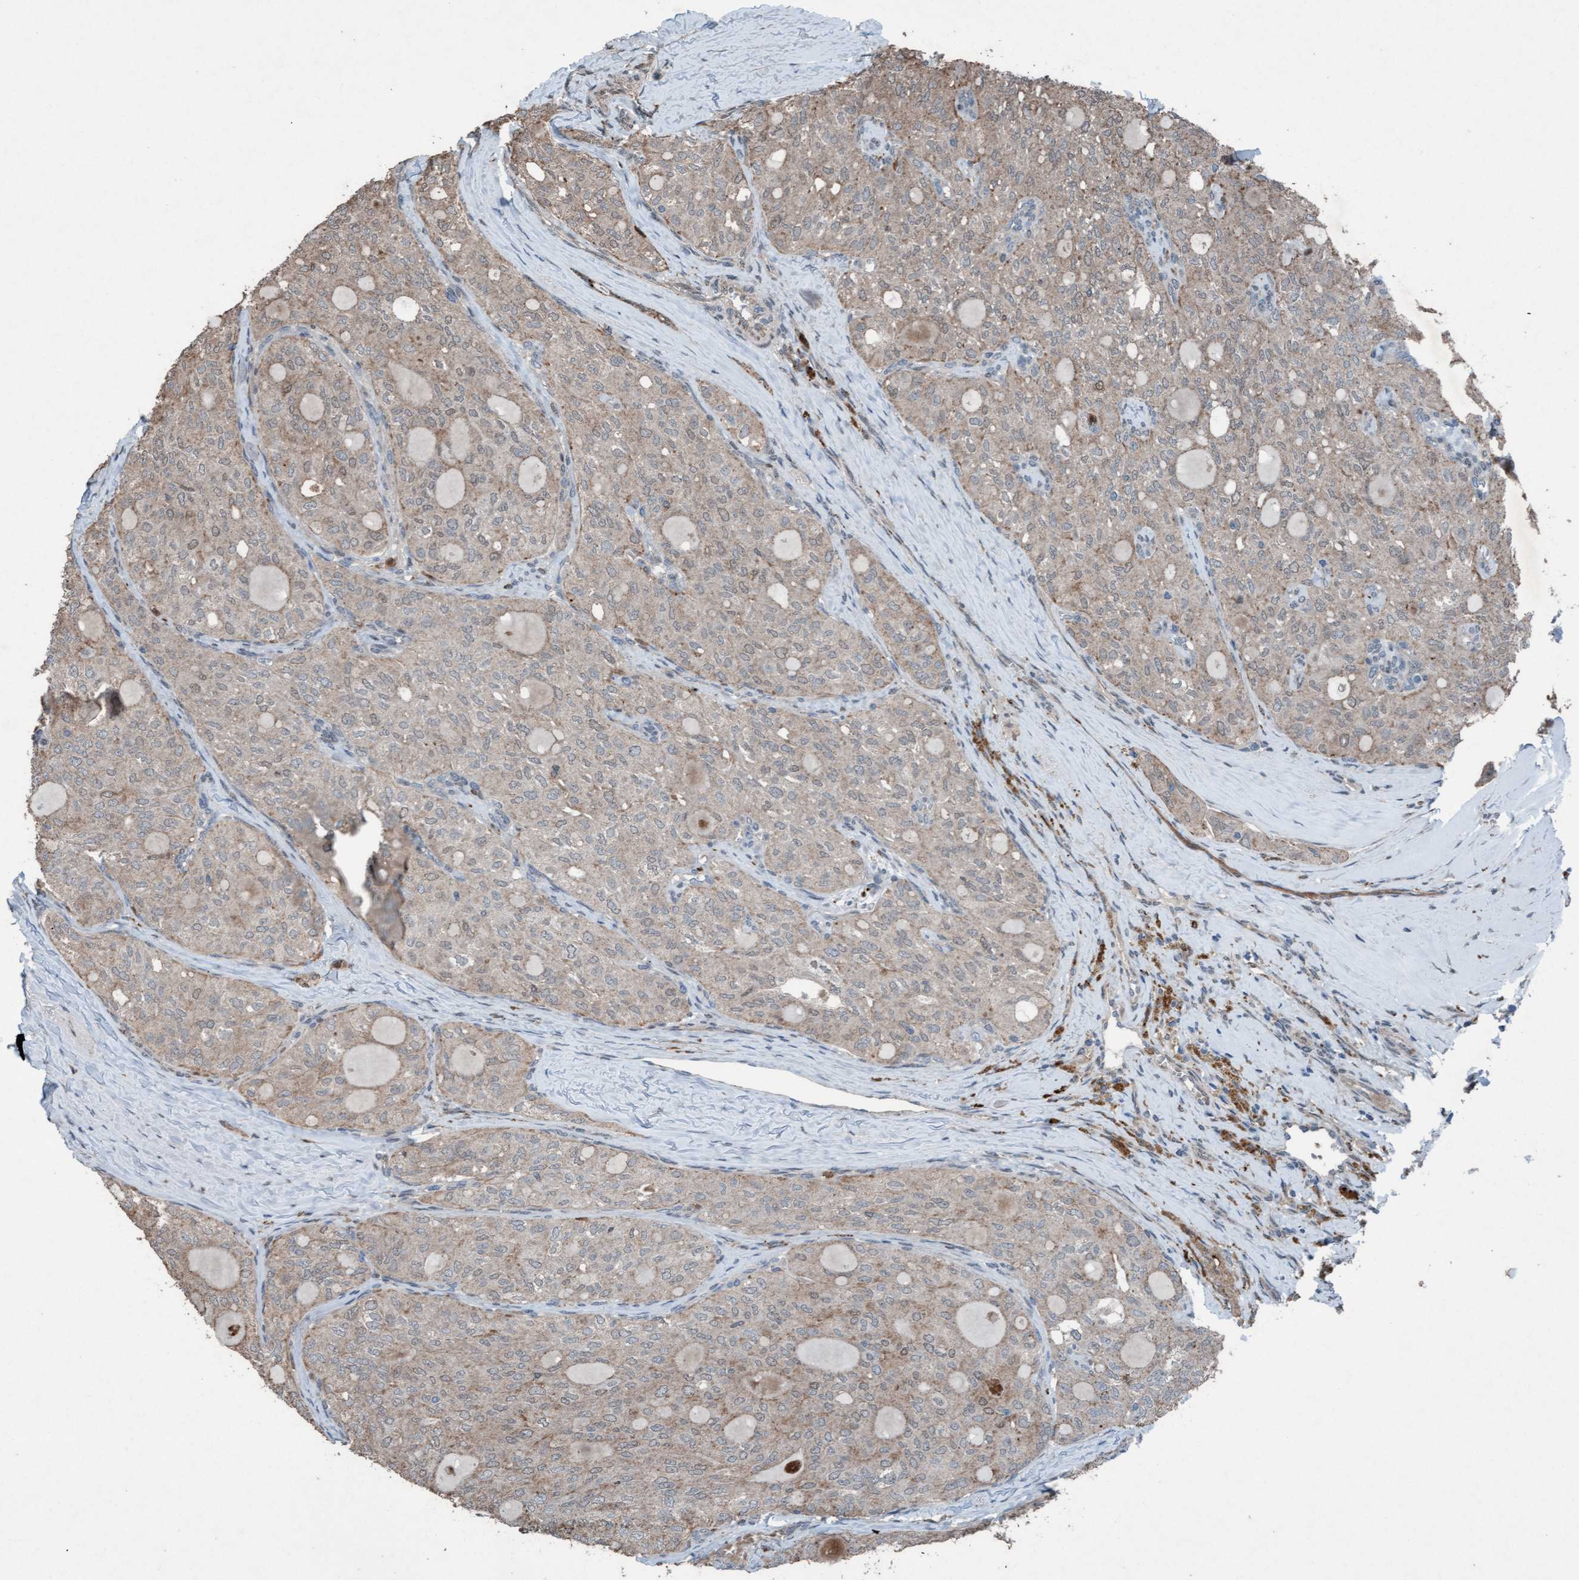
{"staining": {"intensity": "weak", "quantity": "25%-75%", "location": "cytoplasmic/membranous"}, "tissue": "thyroid cancer", "cell_type": "Tumor cells", "image_type": "cancer", "snomed": [{"axis": "morphology", "description": "Follicular adenoma carcinoma, NOS"}, {"axis": "topography", "description": "Thyroid gland"}], "caption": "The image reveals staining of thyroid cancer, revealing weak cytoplasmic/membranous protein expression (brown color) within tumor cells. The staining is performed using DAB (3,3'-diaminobenzidine) brown chromogen to label protein expression. The nuclei are counter-stained blue using hematoxylin.", "gene": "PLXNB2", "patient": {"sex": "male", "age": 75}}